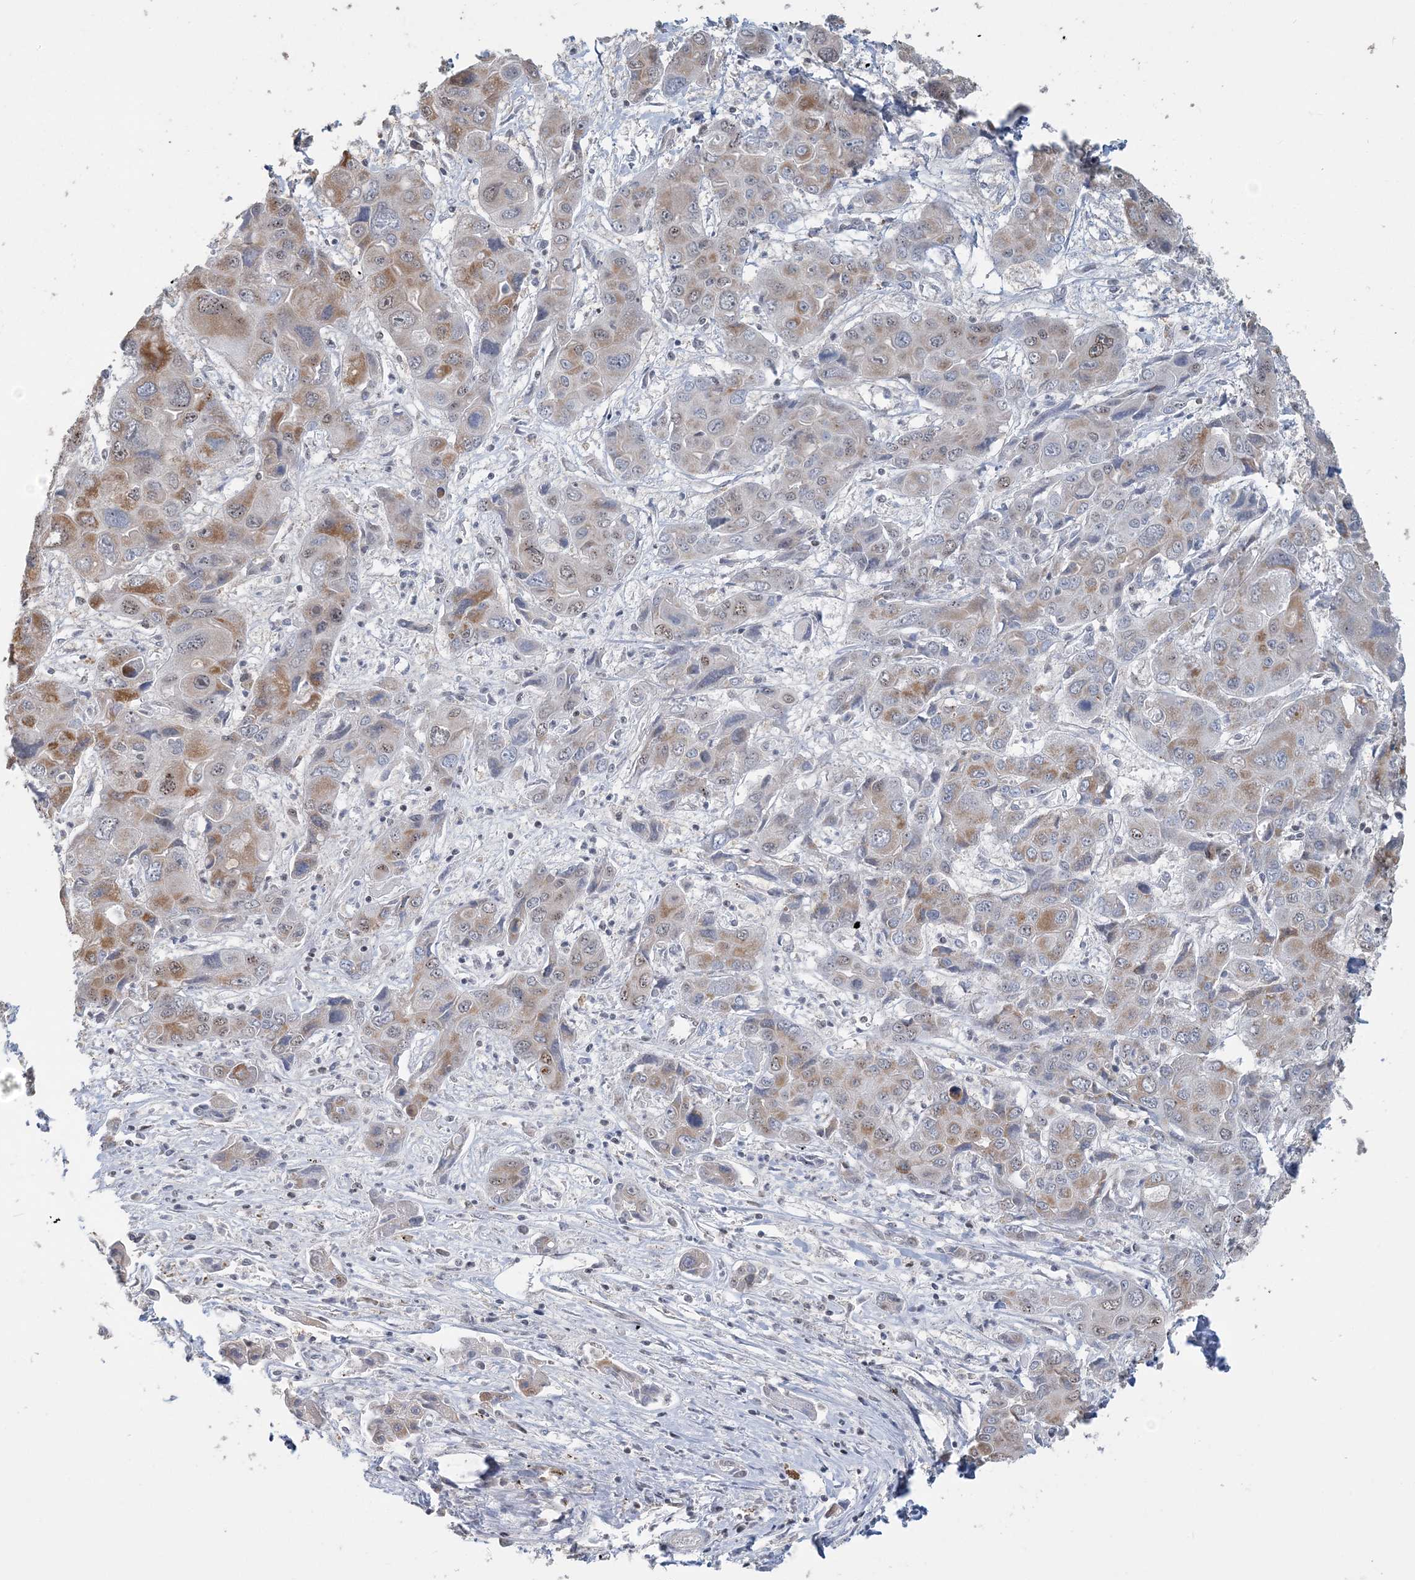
{"staining": {"intensity": "moderate", "quantity": "25%-75%", "location": "cytoplasmic/membranous,nuclear"}, "tissue": "liver cancer", "cell_type": "Tumor cells", "image_type": "cancer", "snomed": [{"axis": "morphology", "description": "Cholangiocarcinoma"}, {"axis": "topography", "description": "Liver"}], "caption": "Immunohistochemistry (IHC) of human liver cancer (cholangiocarcinoma) exhibits medium levels of moderate cytoplasmic/membranous and nuclear positivity in about 25%-75% of tumor cells.", "gene": "SUCLG1", "patient": {"sex": "male", "age": 67}}